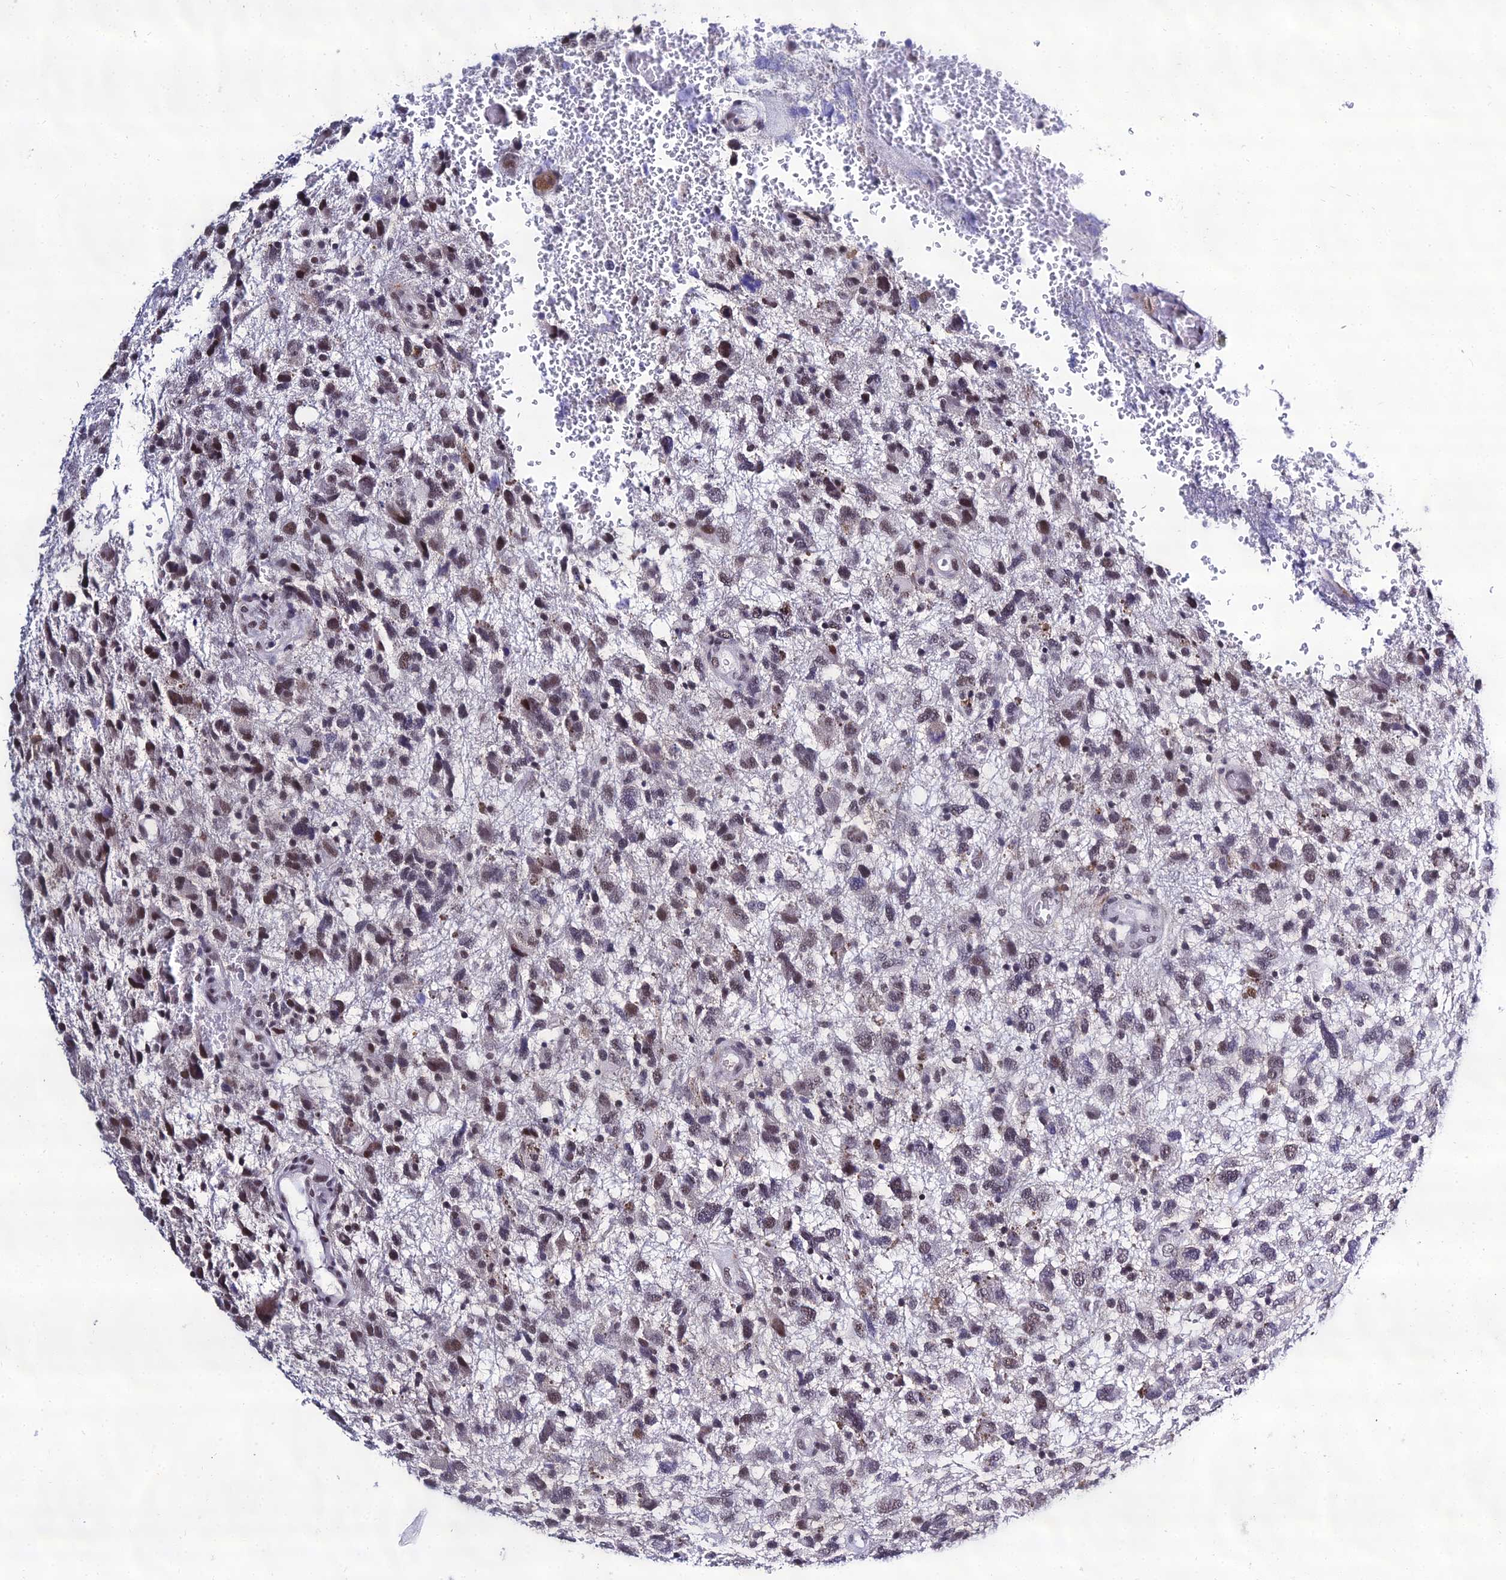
{"staining": {"intensity": "moderate", "quantity": ">75%", "location": "nuclear"}, "tissue": "glioma", "cell_type": "Tumor cells", "image_type": "cancer", "snomed": [{"axis": "morphology", "description": "Glioma, malignant, High grade"}, {"axis": "topography", "description": "Brain"}], "caption": "Immunohistochemistry (IHC) image of human glioma stained for a protein (brown), which demonstrates medium levels of moderate nuclear expression in approximately >75% of tumor cells.", "gene": "PPP4R2", "patient": {"sex": "male", "age": 61}}